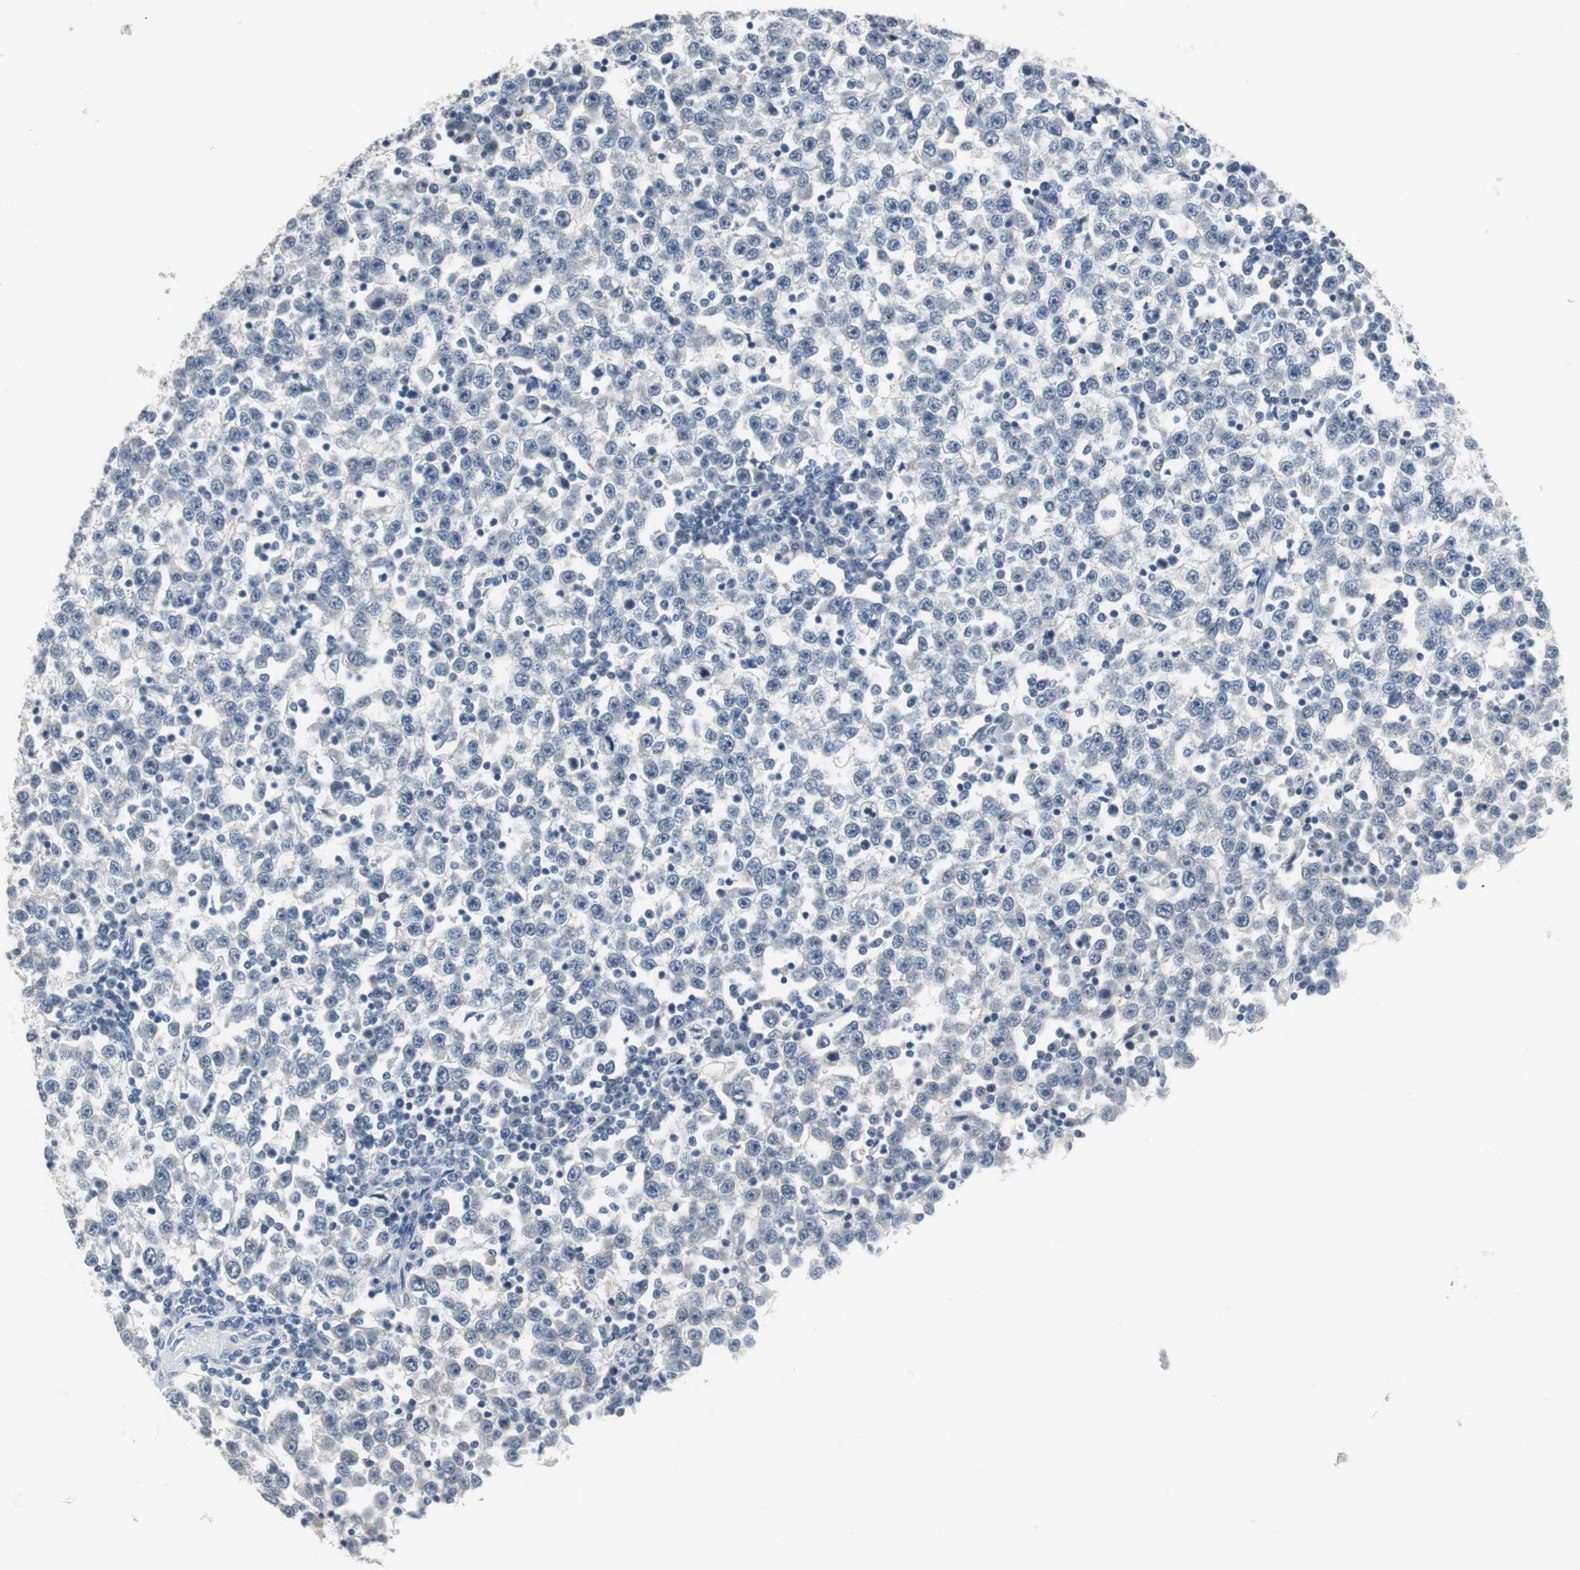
{"staining": {"intensity": "negative", "quantity": "none", "location": "none"}, "tissue": "testis cancer", "cell_type": "Tumor cells", "image_type": "cancer", "snomed": [{"axis": "morphology", "description": "Seminoma, NOS"}, {"axis": "topography", "description": "Testis"}], "caption": "Tumor cells show no significant protein expression in testis cancer.", "gene": "MUC7", "patient": {"sex": "male", "age": 65}}